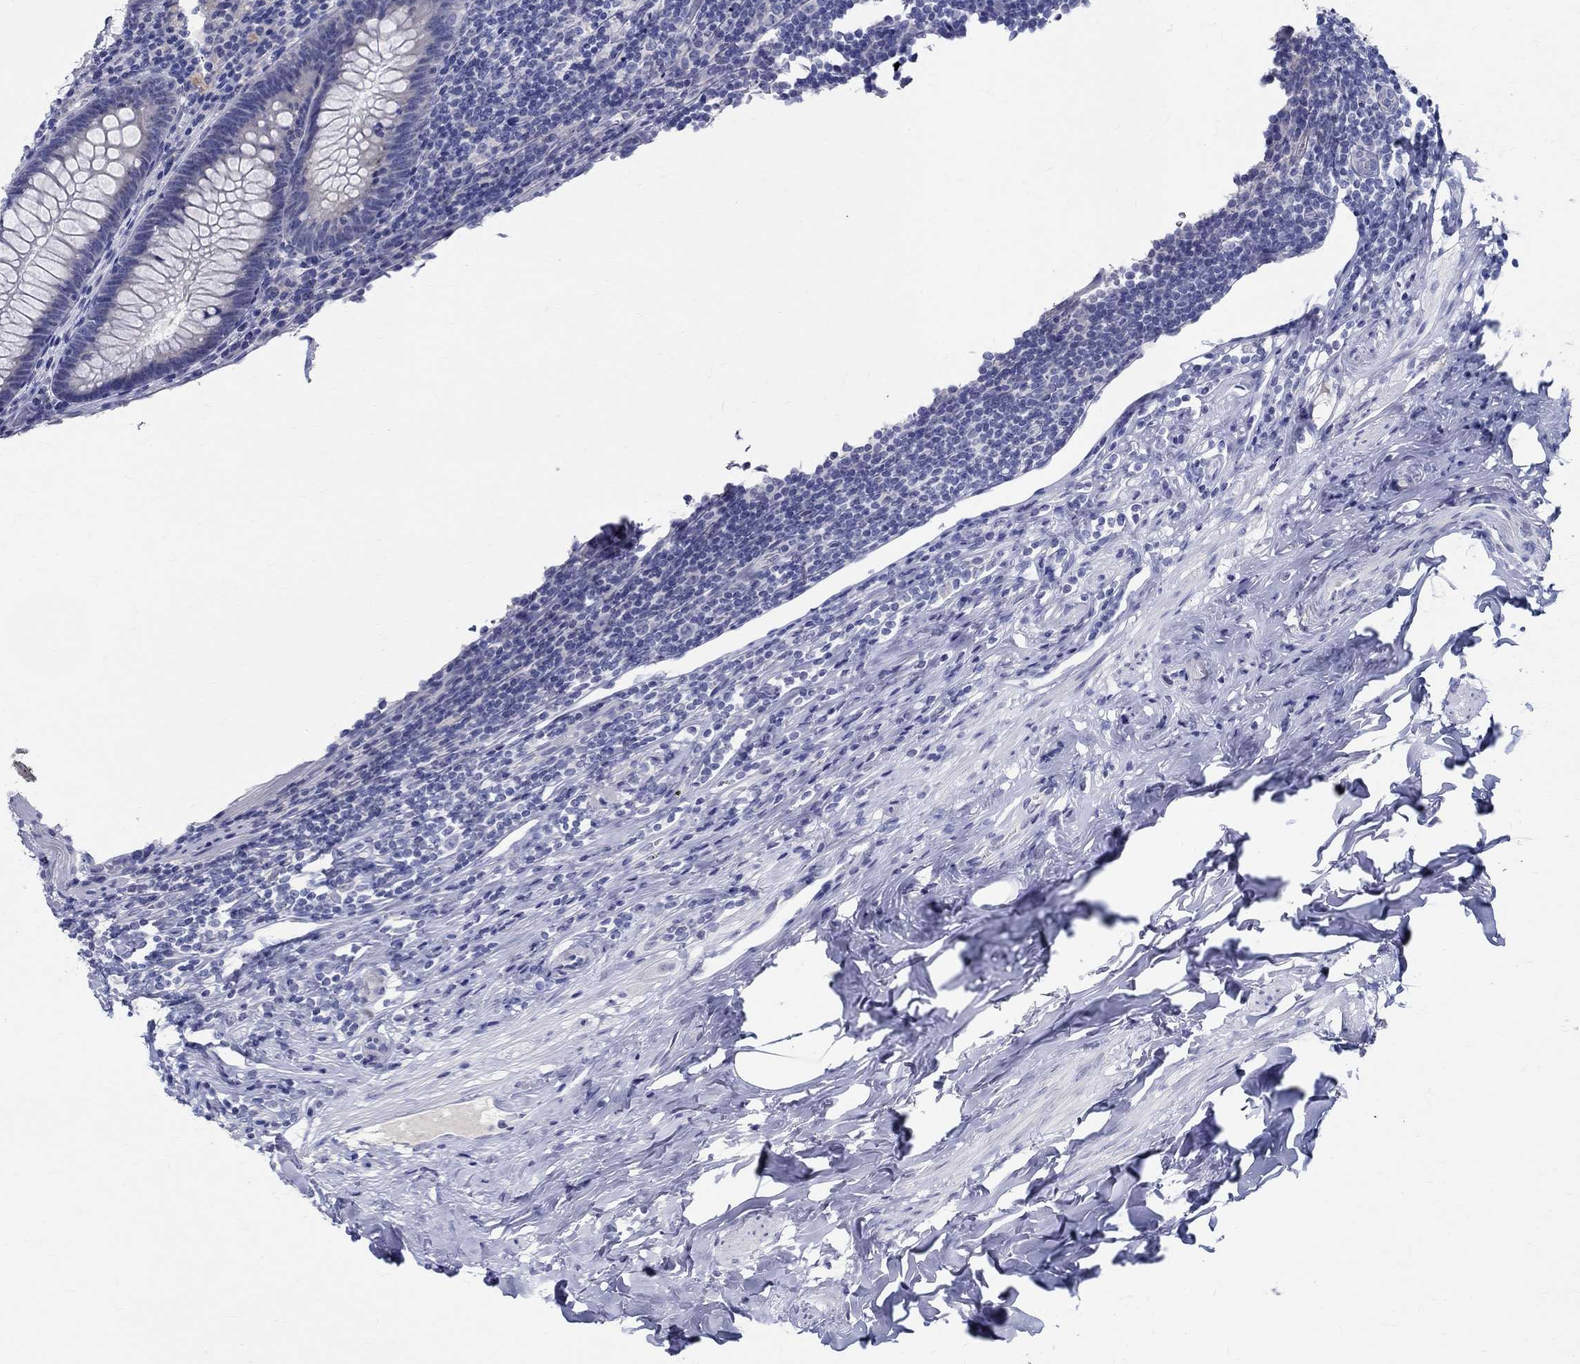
{"staining": {"intensity": "negative", "quantity": "none", "location": "none"}, "tissue": "appendix", "cell_type": "Glandular cells", "image_type": "normal", "snomed": [{"axis": "morphology", "description": "Normal tissue, NOS"}, {"axis": "topography", "description": "Appendix"}], "caption": "High power microscopy image of an immunohistochemistry (IHC) image of benign appendix, revealing no significant expression in glandular cells.", "gene": "CETN1", "patient": {"sex": "male", "age": 47}}